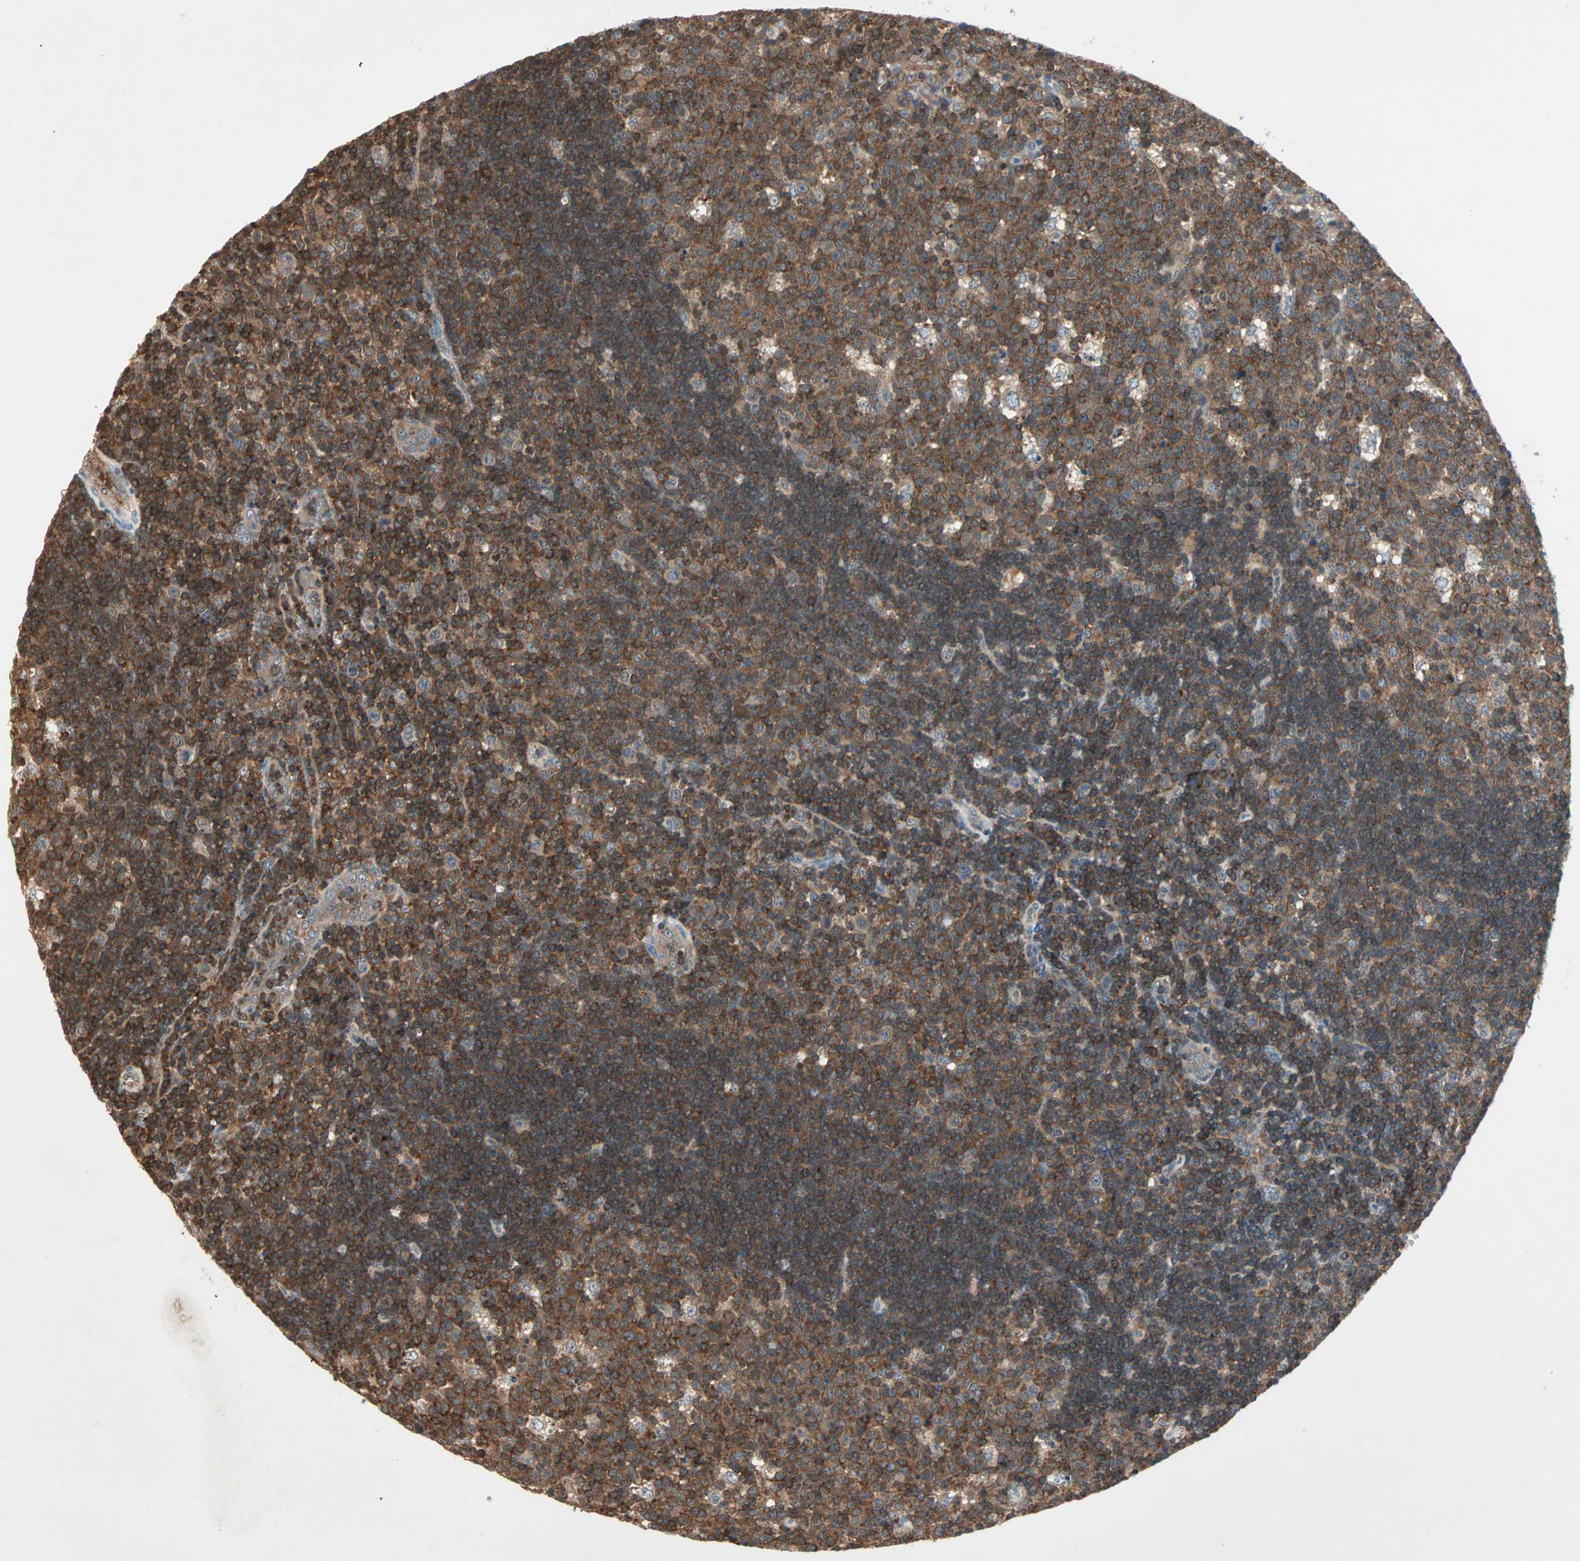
{"staining": {"intensity": "strong", "quantity": ">75%", "location": "cytoplasmic/membranous"}, "tissue": "lymph node", "cell_type": "Germinal center cells", "image_type": "normal", "snomed": [{"axis": "morphology", "description": "Normal tissue, NOS"}, {"axis": "topography", "description": "Lymph node"}, {"axis": "topography", "description": "Salivary gland"}], "caption": "Benign lymph node was stained to show a protein in brown. There is high levels of strong cytoplasmic/membranous staining in about >75% of germinal center cells. Nuclei are stained in blue.", "gene": "TEC", "patient": {"sex": "male", "age": 8}}